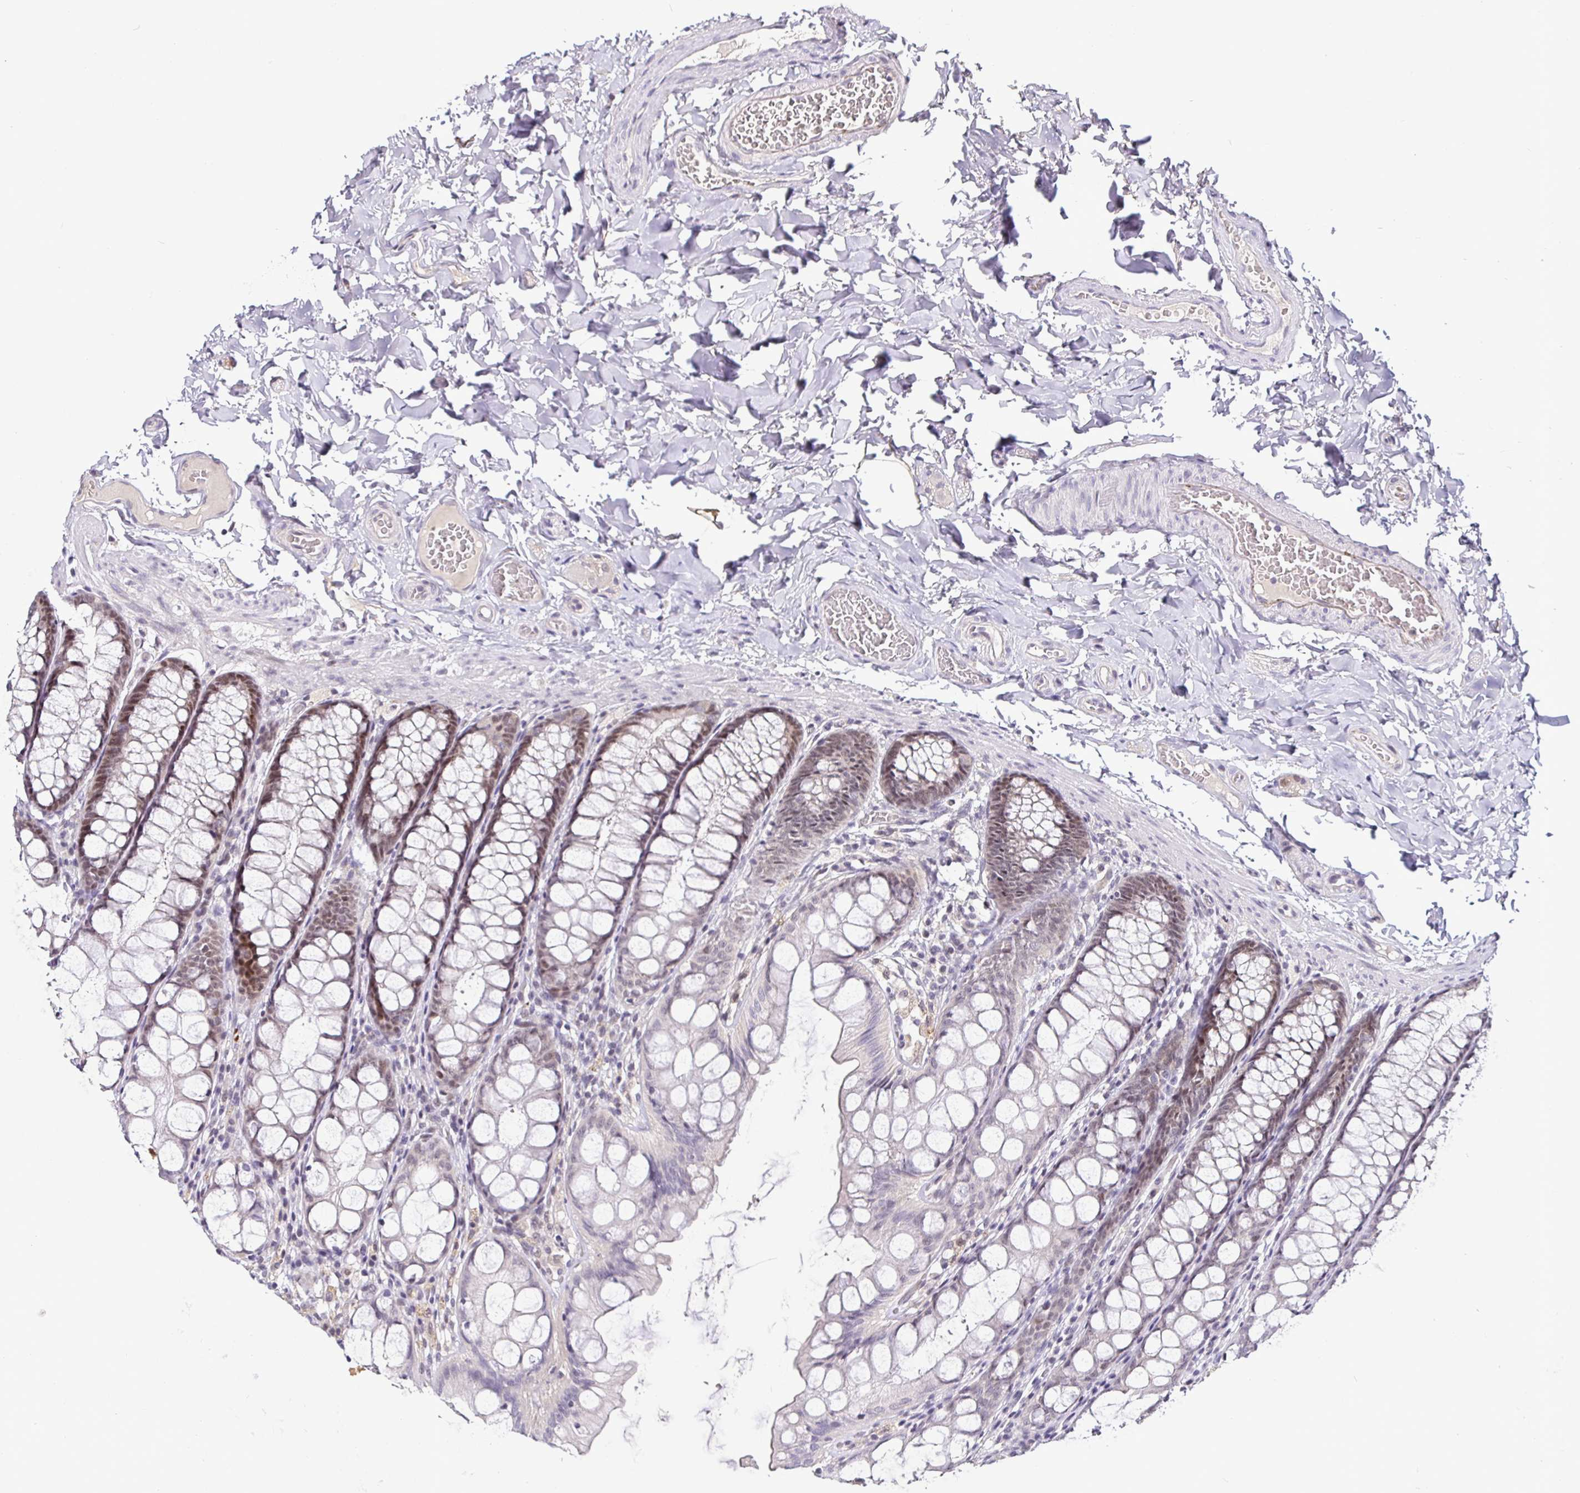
{"staining": {"intensity": "negative", "quantity": "none", "location": "none"}, "tissue": "colon", "cell_type": "Endothelial cells", "image_type": "normal", "snomed": [{"axis": "morphology", "description": "Normal tissue, NOS"}, {"axis": "topography", "description": "Colon"}], "caption": "This is an IHC histopathology image of normal colon. There is no staining in endothelial cells.", "gene": "NUP188", "patient": {"sex": "male", "age": 47}}